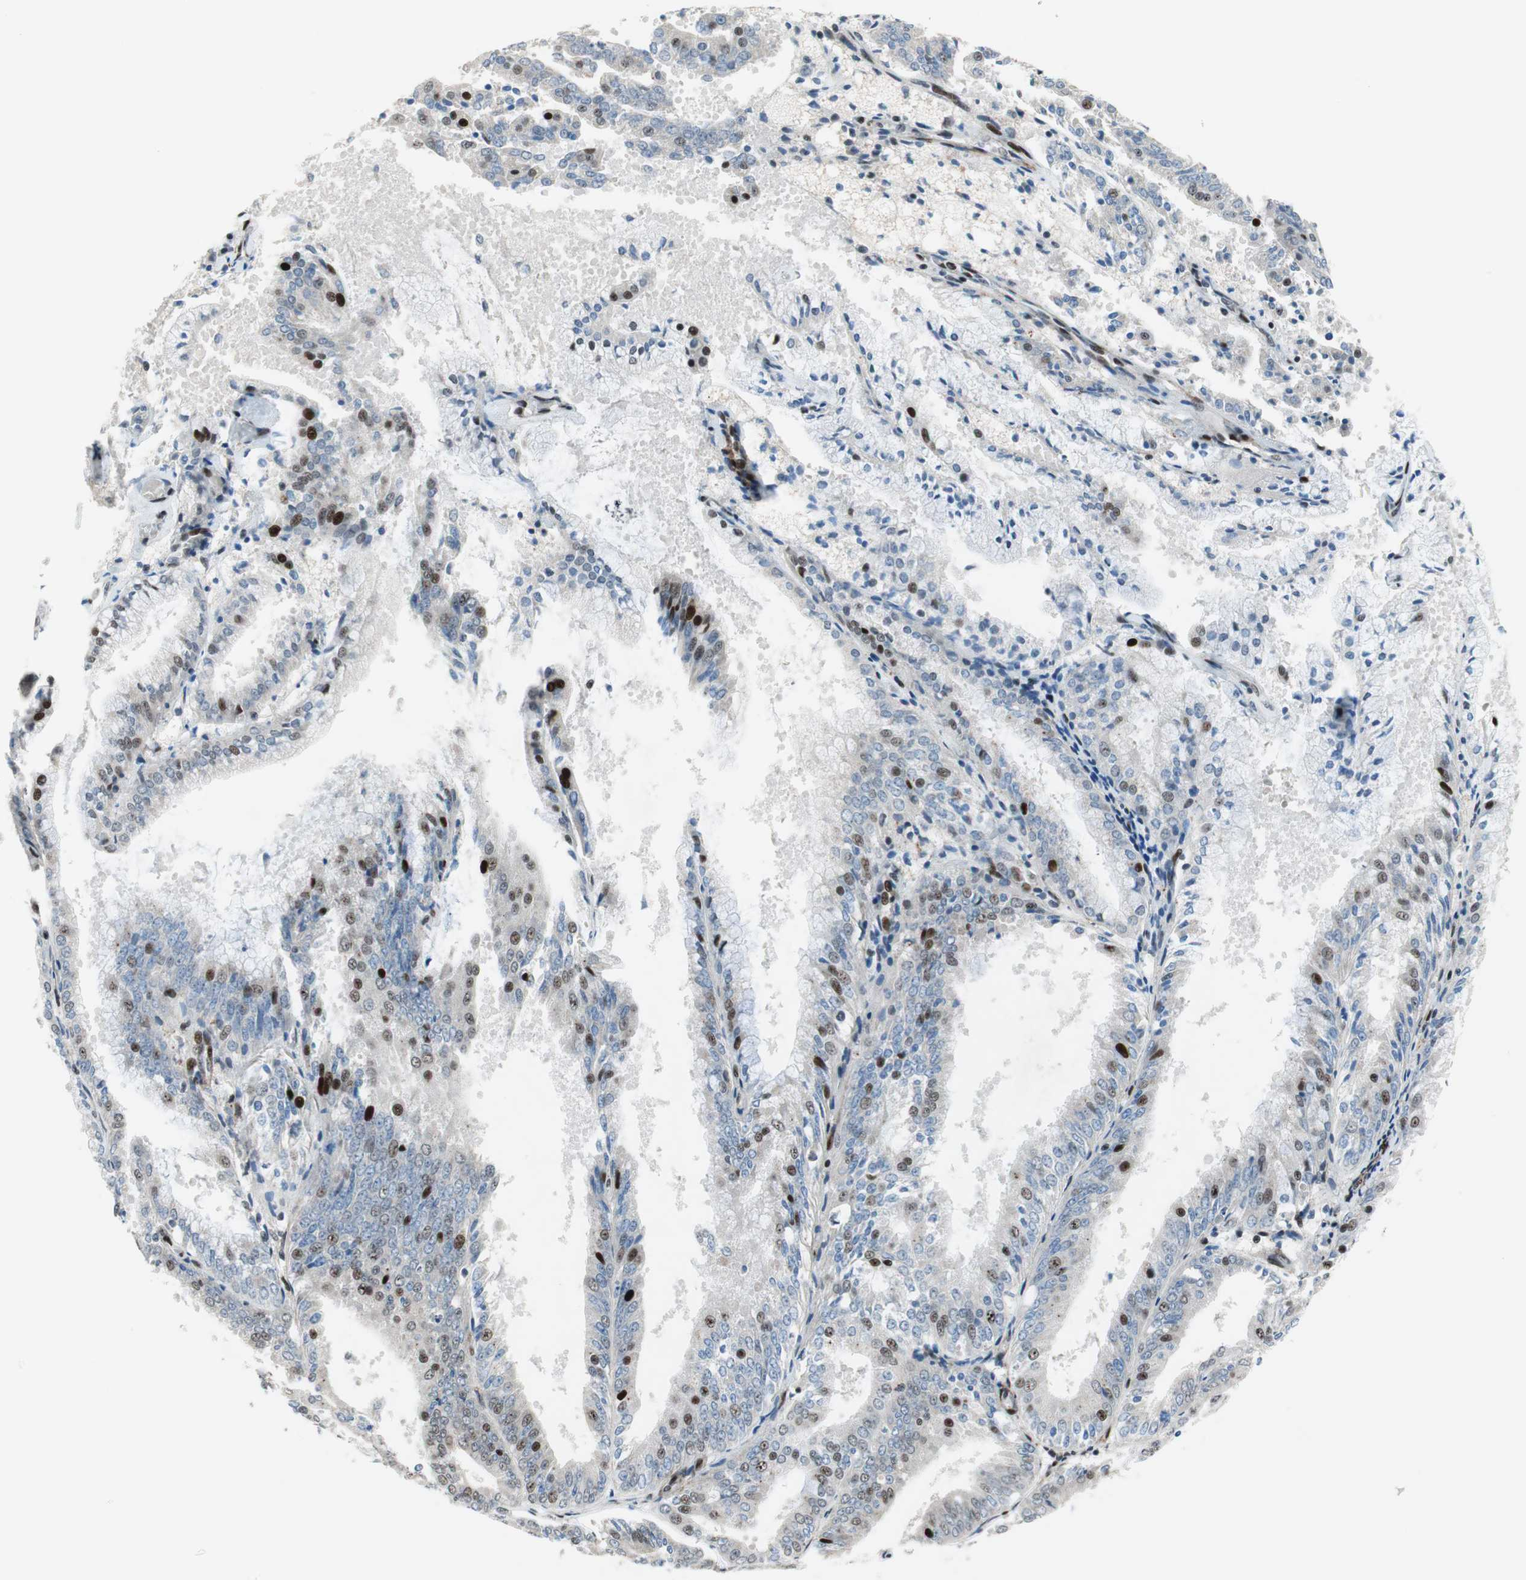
{"staining": {"intensity": "strong", "quantity": "<25%", "location": "nuclear"}, "tissue": "endometrial cancer", "cell_type": "Tumor cells", "image_type": "cancer", "snomed": [{"axis": "morphology", "description": "Adenocarcinoma, NOS"}, {"axis": "topography", "description": "Endometrium"}], "caption": "Immunohistochemical staining of adenocarcinoma (endometrial) demonstrates medium levels of strong nuclear positivity in approximately <25% of tumor cells. The staining is performed using DAB (3,3'-diaminobenzidine) brown chromogen to label protein expression. The nuclei are counter-stained blue using hematoxylin.", "gene": "FBXO44", "patient": {"sex": "female", "age": 63}}